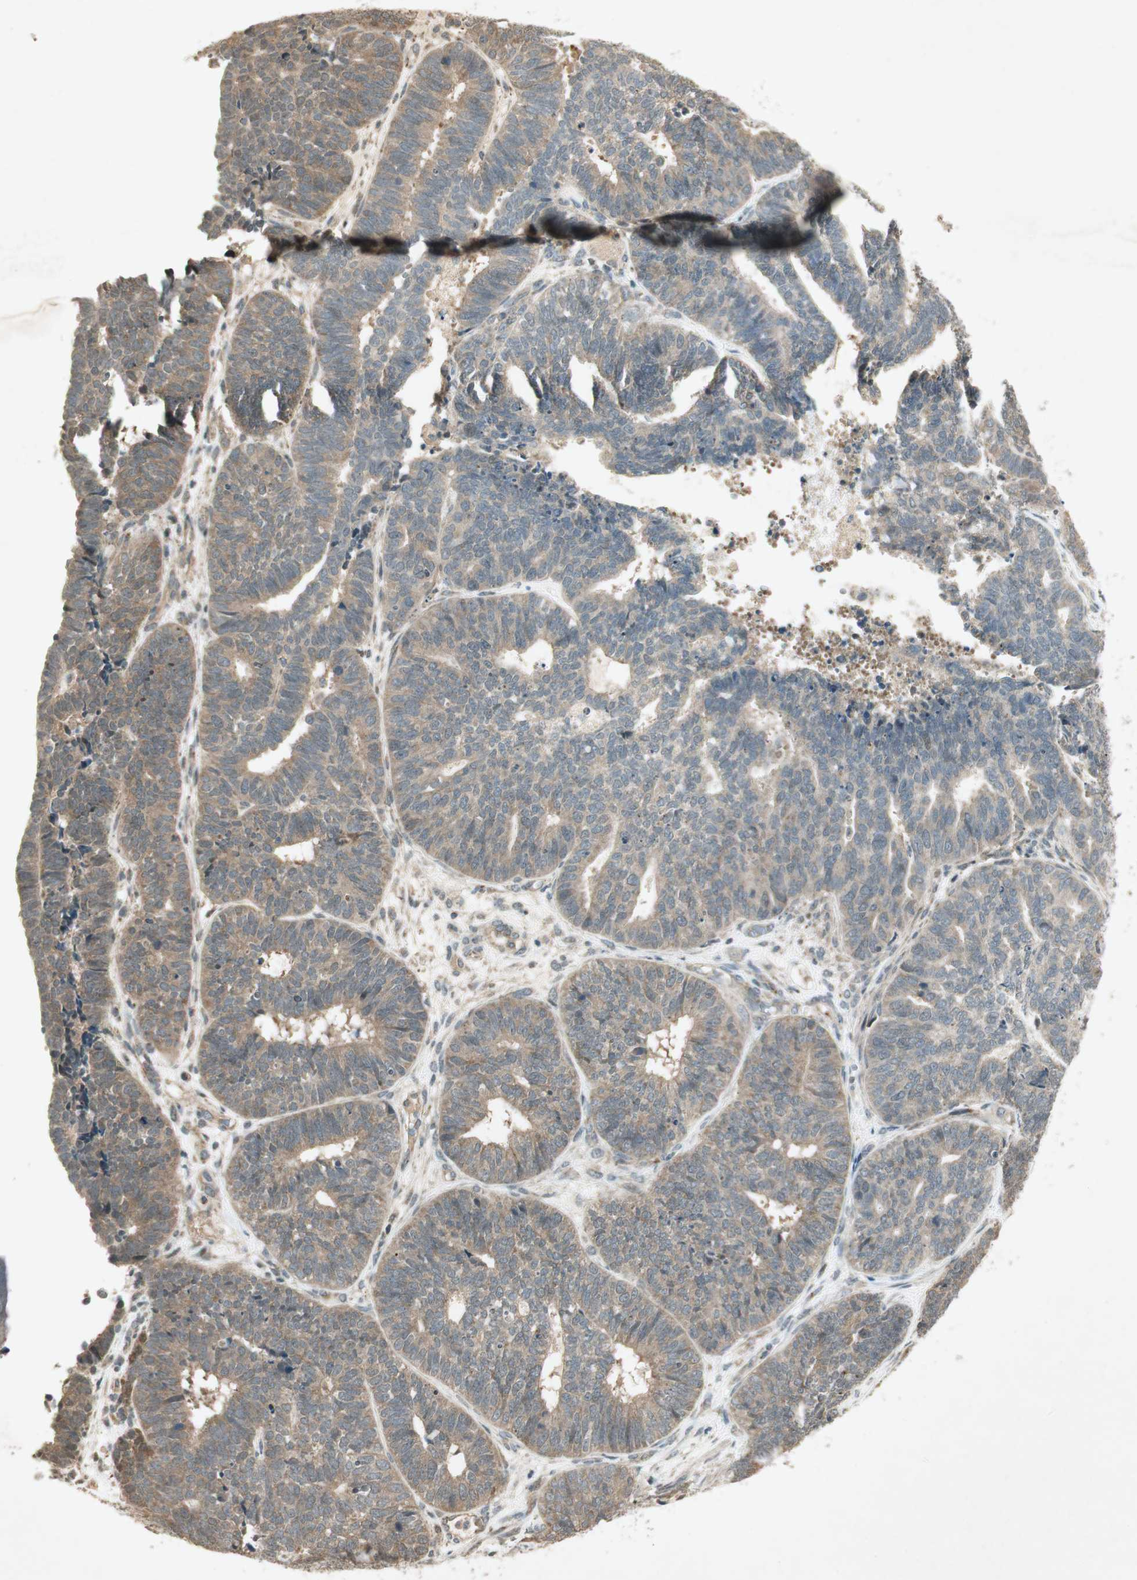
{"staining": {"intensity": "moderate", "quantity": ">75%", "location": "cytoplasmic/membranous"}, "tissue": "endometrial cancer", "cell_type": "Tumor cells", "image_type": "cancer", "snomed": [{"axis": "morphology", "description": "Adenocarcinoma, NOS"}, {"axis": "topography", "description": "Endometrium"}], "caption": "A high-resolution photomicrograph shows IHC staining of endometrial cancer (adenocarcinoma), which exhibits moderate cytoplasmic/membranous positivity in about >75% of tumor cells.", "gene": "USP2", "patient": {"sex": "female", "age": 70}}